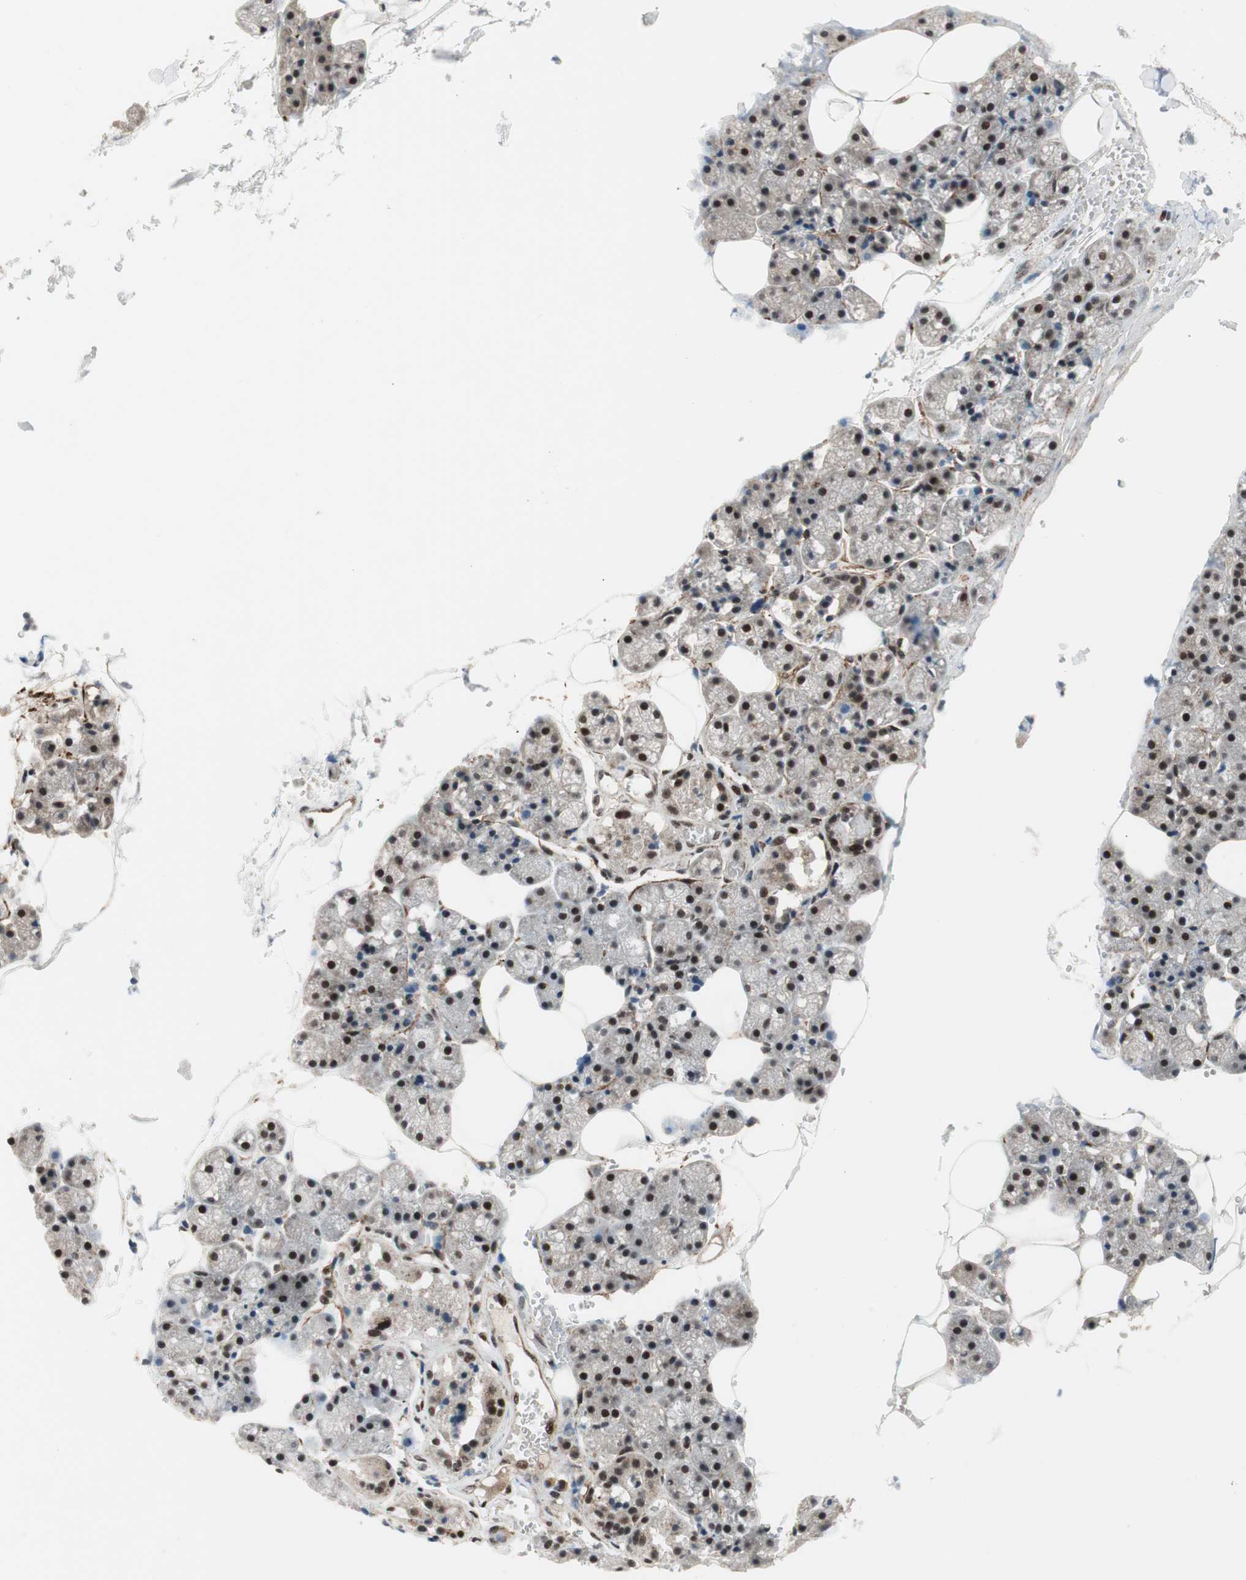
{"staining": {"intensity": "strong", "quantity": ">75%", "location": "nuclear"}, "tissue": "salivary gland", "cell_type": "Glandular cells", "image_type": "normal", "snomed": [{"axis": "morphology", "description": "Normal tissue, NOS"}, {"axis": "topography", "description": "Salivary gland"}], "caption": "A brown stain shows strong nuclear staining of a protein in glandular cells of benign salivary gland. (brown staining indicates protein expression, while blue staining denotes nuclei).", "gene": "TCF12", "patient": {"sex": "male", "age": 62}}